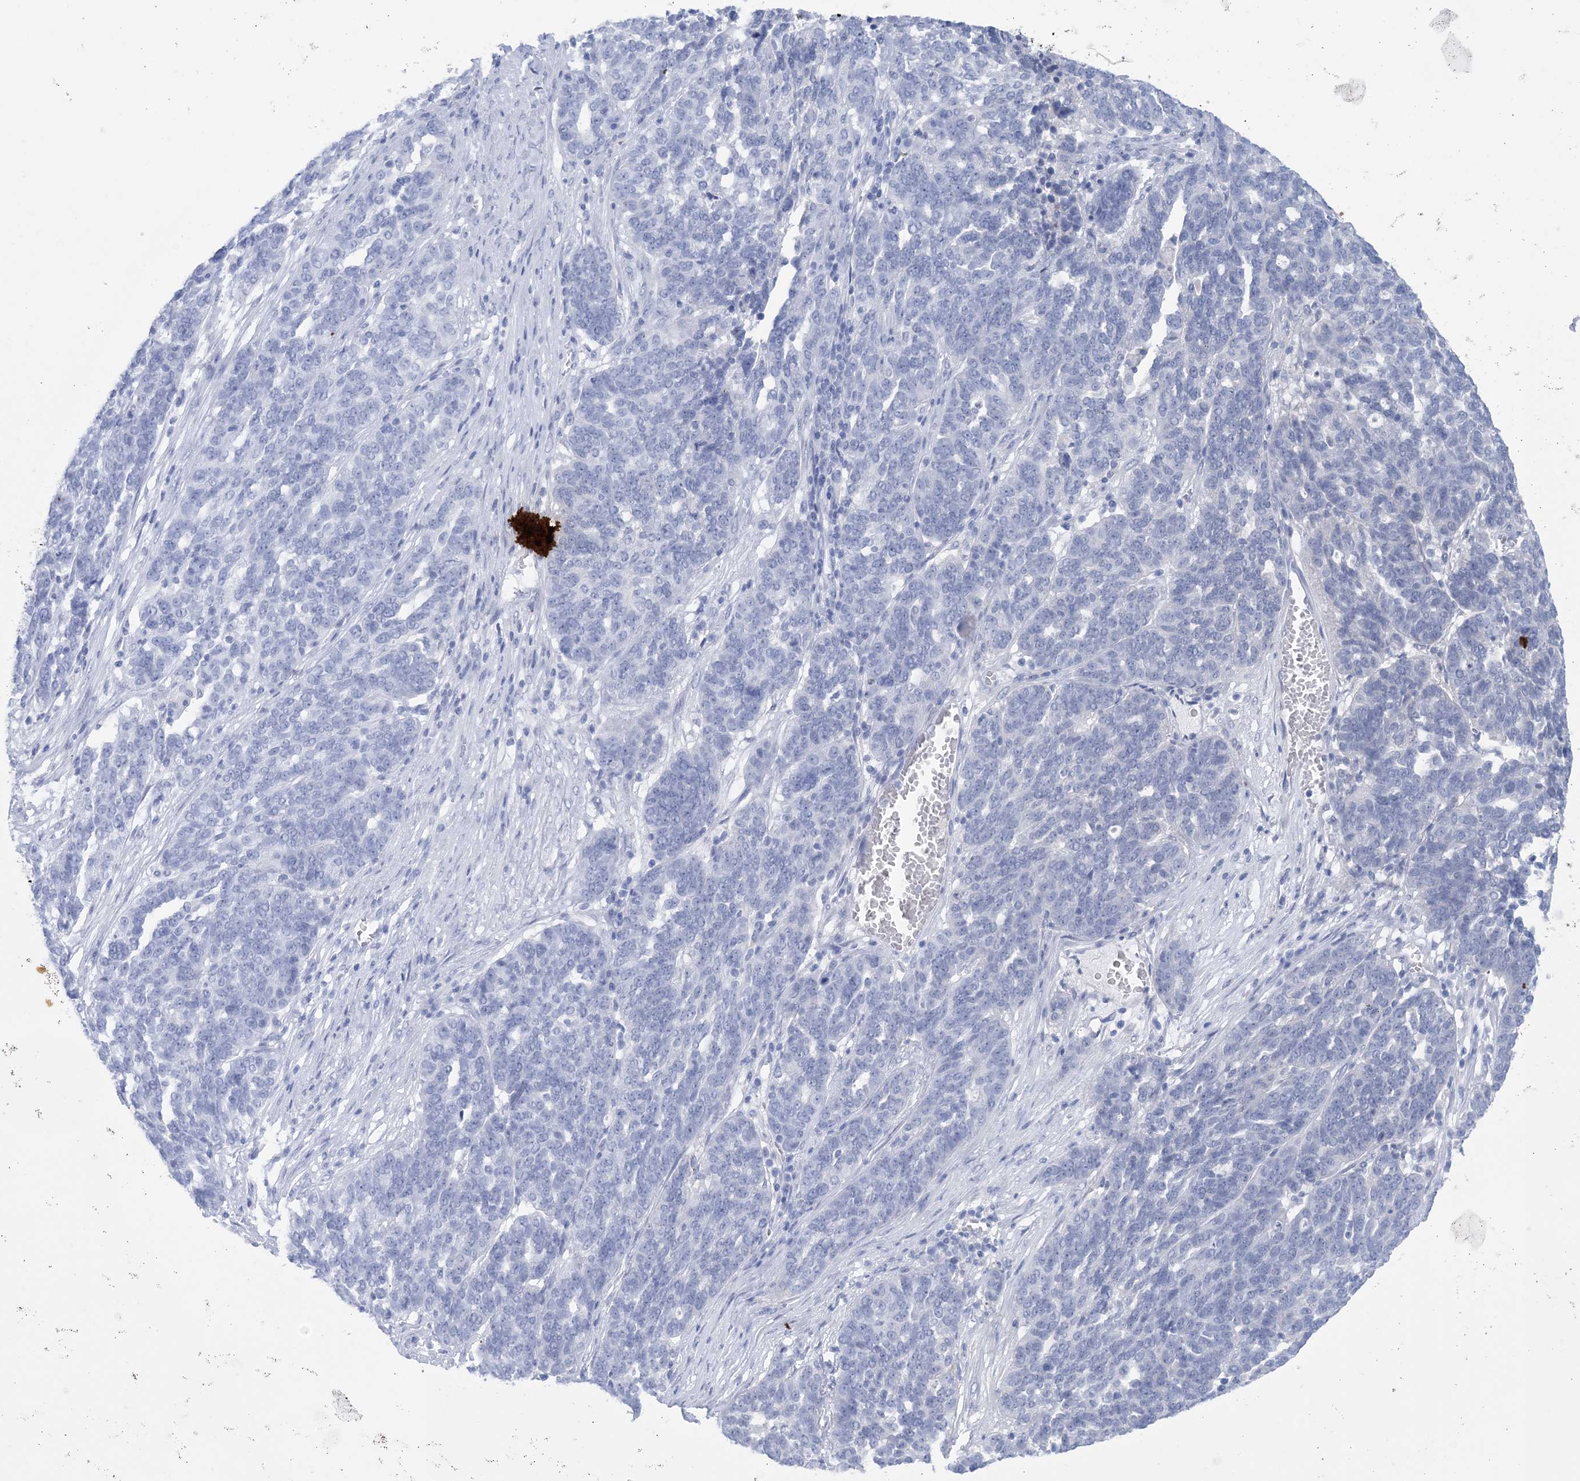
{"staining": {"intensity": "negative", "quantity": "none", "location": "none"}, "tissue": "ovarian cancer", "cell_type": "Tumor cells", "image_type": "cancer", "snomed": [{"axis": "morphology", "description": "Cystadenocarcinoma, serous, NOS"}, {"axis": "topography", "description": "Ovary"}], "caption": "This micrograph is of serous cystadenocarcinoma (ovarian) stained with IHC to label a protein in brown with the nuclei are counter-stained blue. There is no staining in tumor cells.", "gene": "GABRG1", "patient": {"sex": "female", "age": 59}}